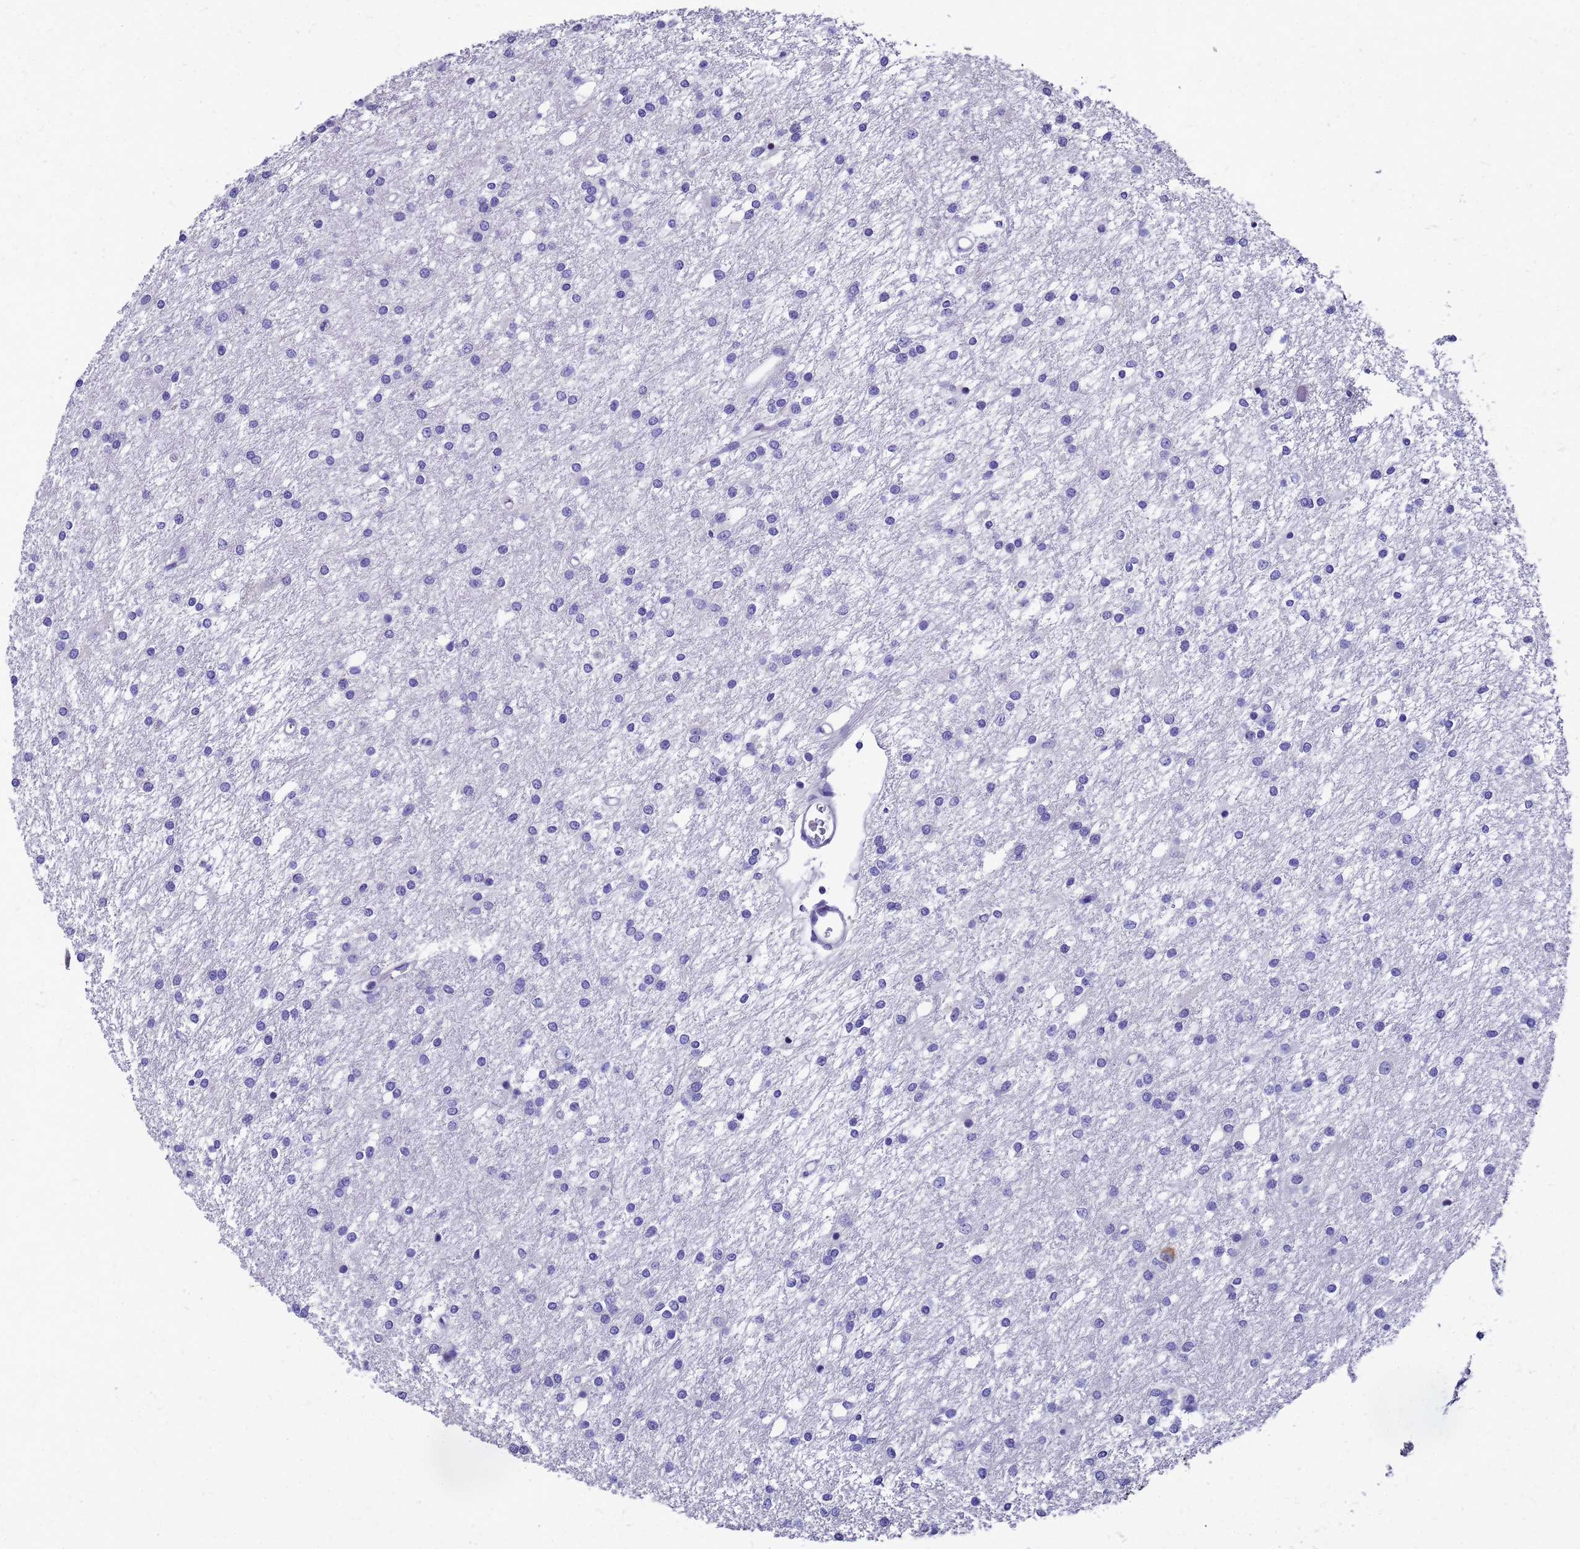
{"staining": {"intensity": "negative", "quantity": "none", "location": "none"}, "tissue": "glioma", "cell_type": "Tumor cells", "image_type": "cancer", "snomed": [{"axis": "morphology", "description": "Glioma, malignant, High grade"}, {"axis": "topography", "description": "Brain"}], "caption": "Malignant high-grade glioma was stained to show a protein in brown. There is no significant staining in tumor cells.", "gene": "SMIM21", "patient": {"sex": "female", "age": 50}}